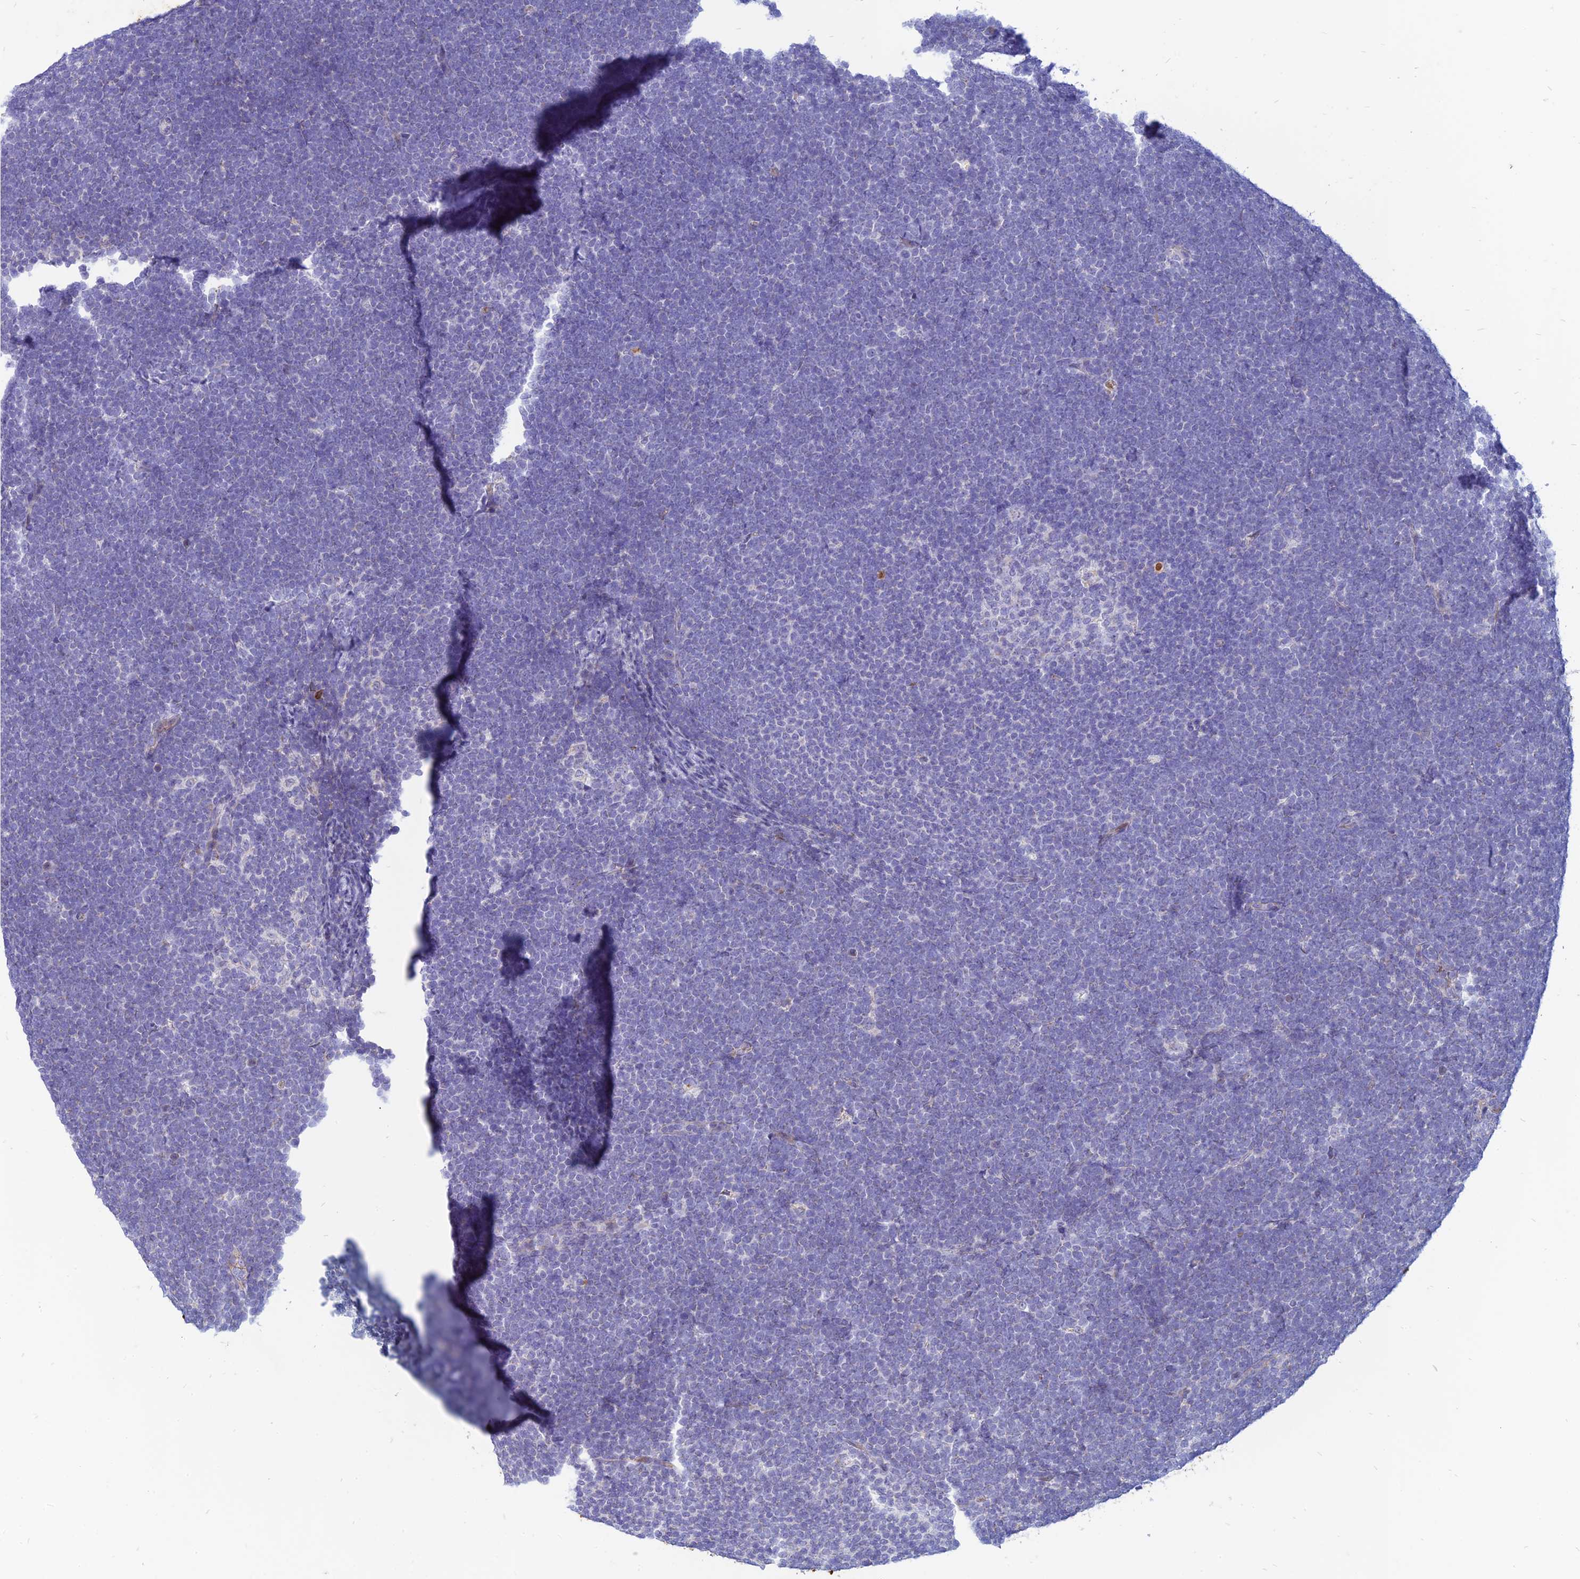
{"staining": {"intensity": "negative", "quantity": "none", "location": "none"}, "tissue": "lymphoma", "cell_type": "Tumor cells", "image_type": "cancer", "snomed": [{"axis": "morphology", "description": "Malignant lymphoma, non-Hodgkin's type, High grade"}, {"axis": "topography", "description": "Lymph node"}], "caption": "The micrograph displays no staining of tumor cells in lymphoma.", "gene": "HHAT", "patient": {"sex": "male", "age": 13}}